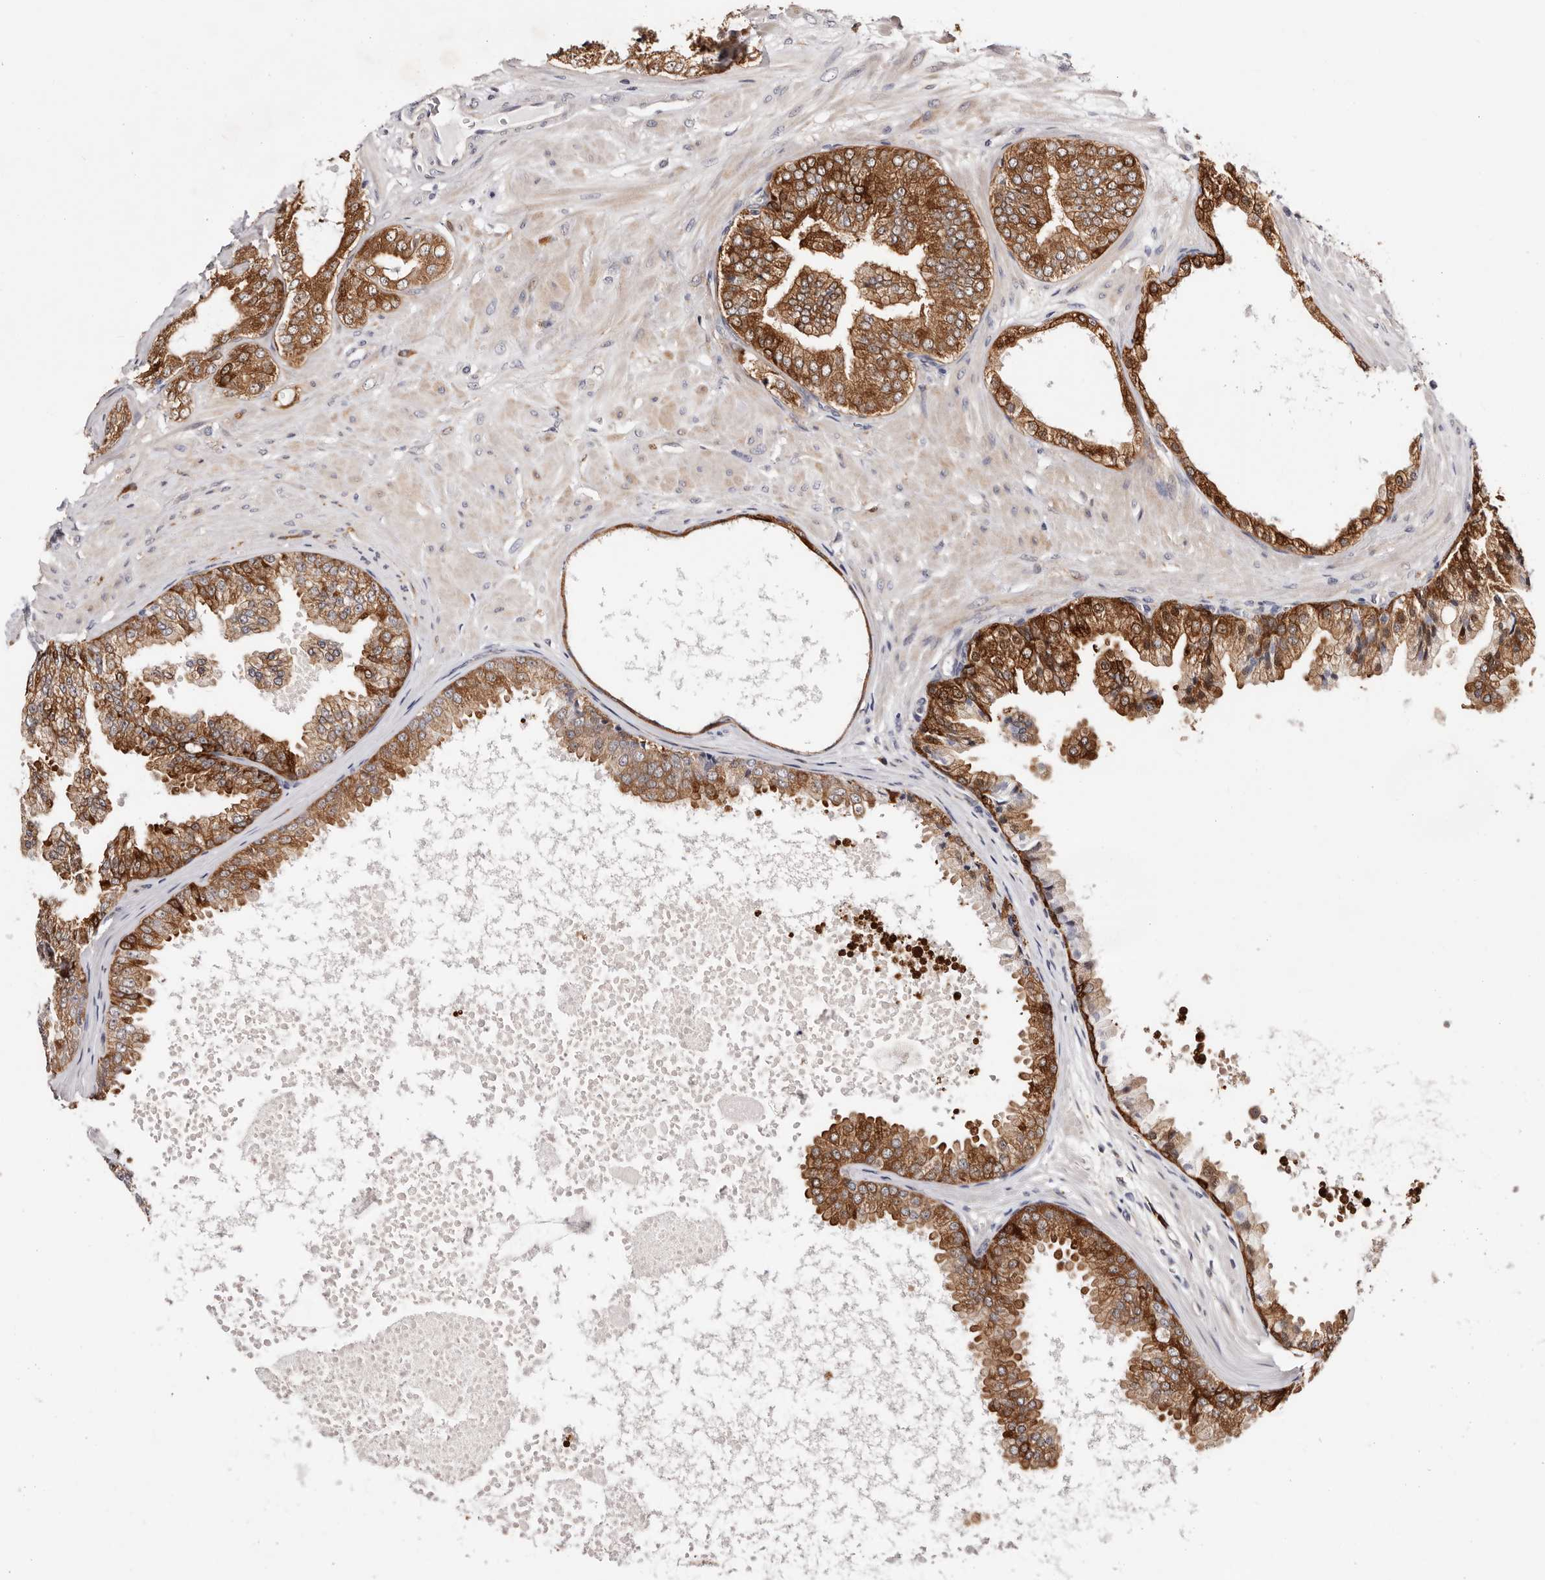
{"staining": {"intensity": "strong", "quantity": "25%-75%", "location": "cytoplasmic/membranous"}, "tissue": "prostate cancer", "cell_type": "Tumor cells", "image_type": "cancer", "snomed": [{"axis": "morphology", "description": "Adenocarcinoma, Low grade"}, {"axis": "topography", "description": "Prostate"}], "caption": "Prostate low-grade adenocarcinoma stained with a brown dye demonstrates strong cytoplasmic/membranous positive positivity in about 25%-75% of tumor cells.", "gene": "GFOD1", "patient": {"sex": "male", "age": 63}}